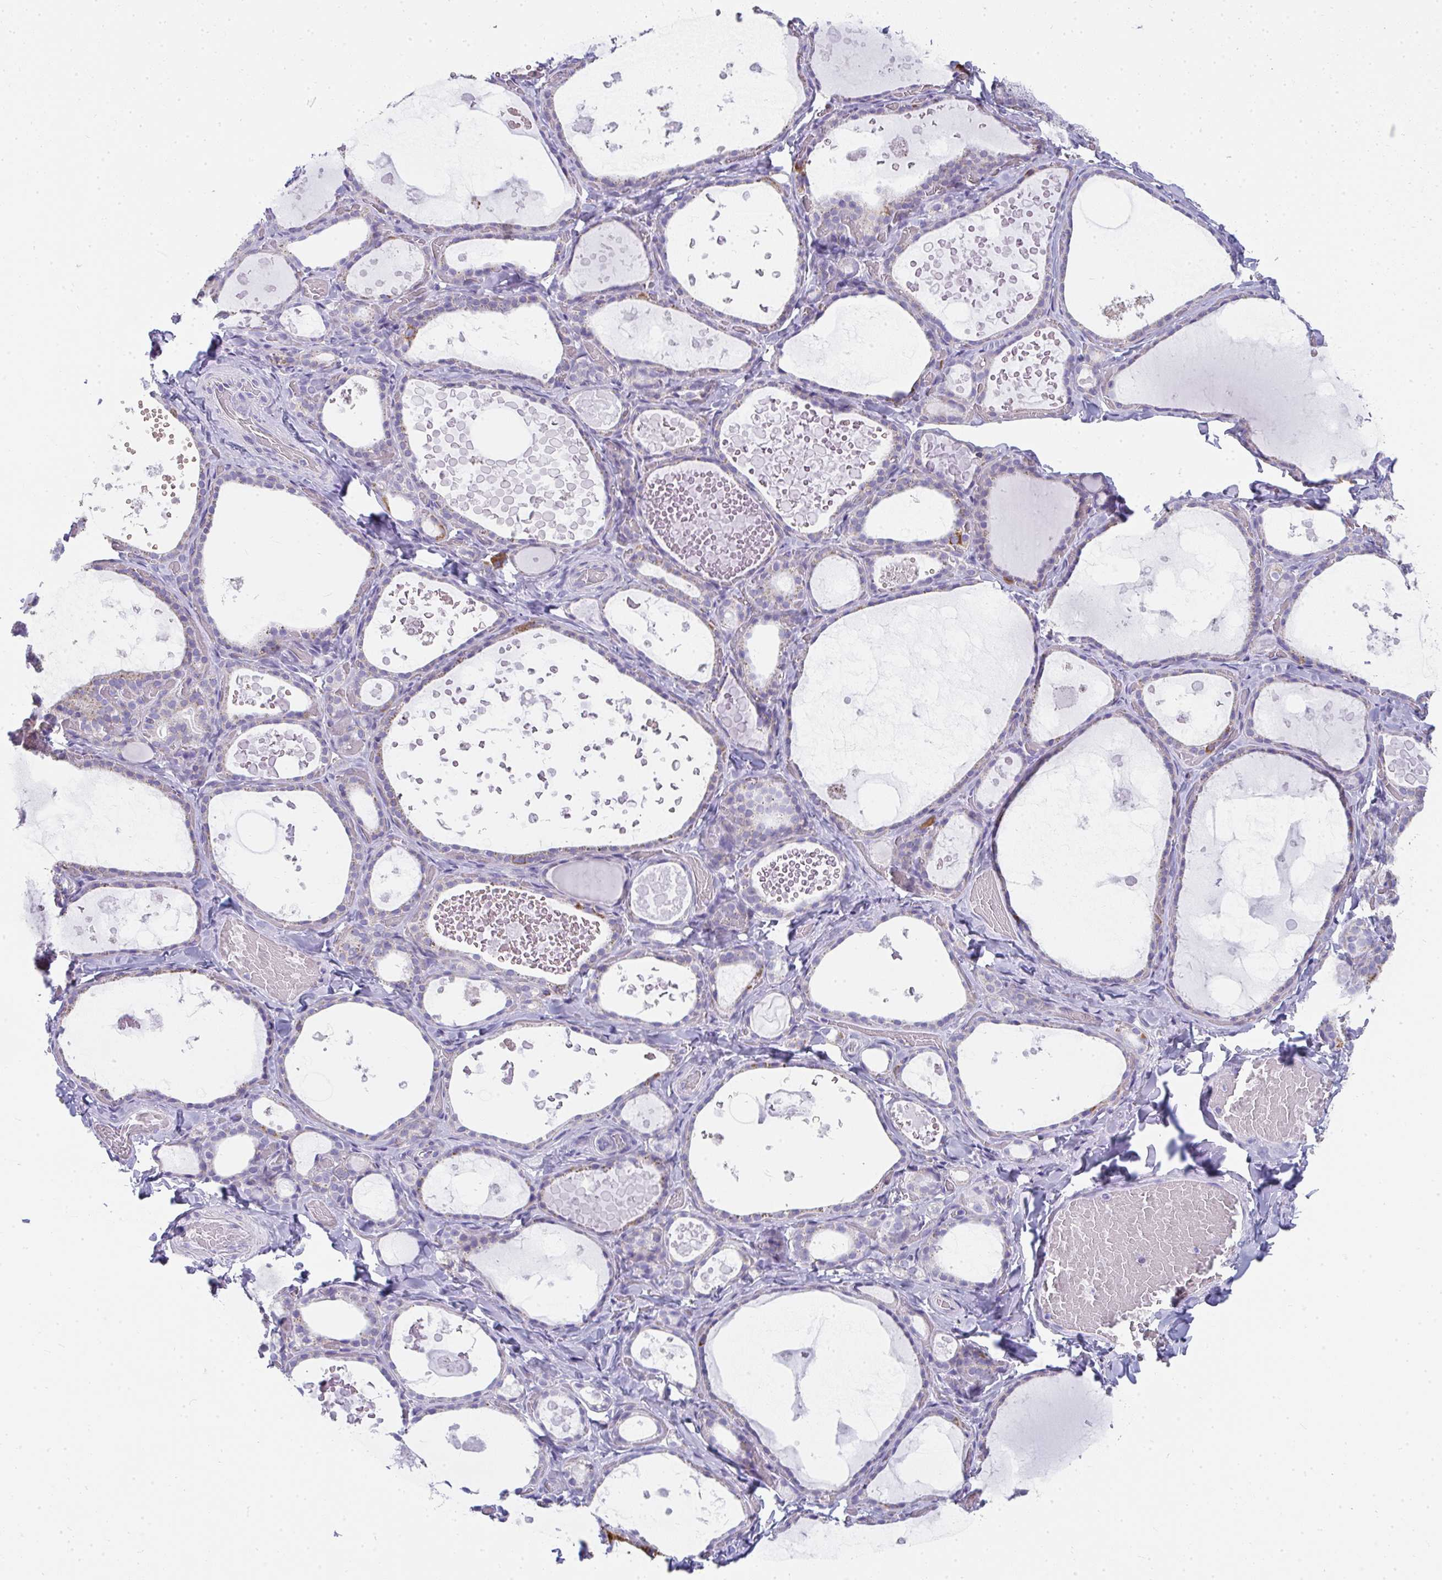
{"staining": {"intensity": "moderate", "quantity": "<25%", "location": "cytoplasmic/membranous"}, "tissue": "thyroid gland", "cell_type": "Glandular cells", "image_type": "normal", "snomed": [{"axis": "morphology", "description": "Normal tissue, NOS"}, {"axis": "topography", "description": "Thyroid gland"}], "caption": "An image of thyroid gland stained for a protein demonstrates moderate cytoplasmic/membranous brown staining in glandular cells.", "gene": "SLC6A1", "patient": {"sex": "female", "age": 56}}